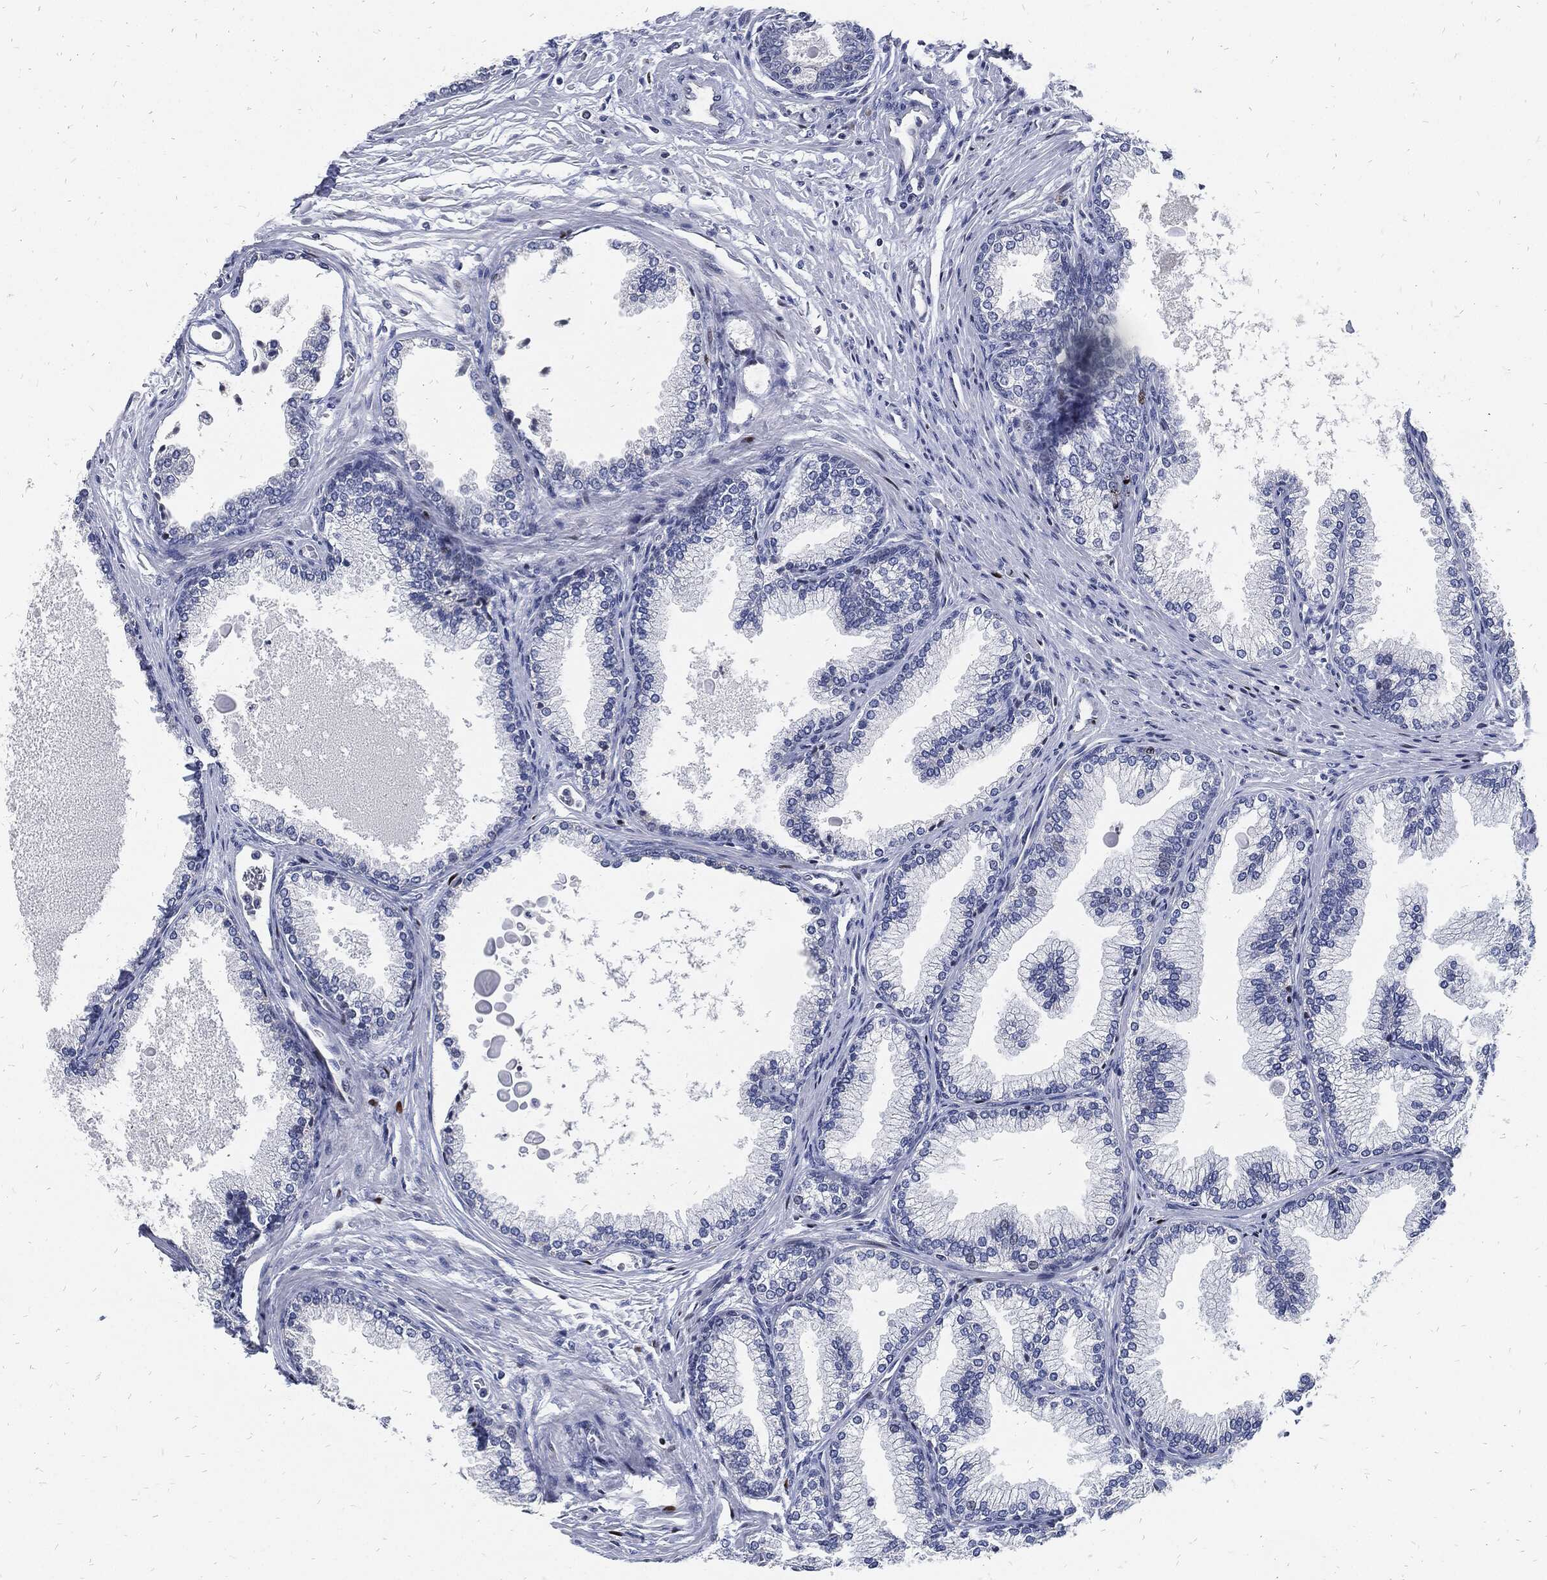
{"staining": {"intensity": "negative", "quantity": "none", "location": "none"}, "tissue": "prostate", "cell_type": "Glandular cells", "image_type": "normal", "snomed": [{"axis": "morphology", "description": "Normal tissue, NOS"}, {"axis": "topography", "description": "Prostate"}], "caption": "DAB (3,3'-diaminobenzidine) immunohistochemical staining of benign prostate demonstrates no significant expression in glandular cells.", "gene": "MKI67", "patient": {"sex": "male", "age": 72}}